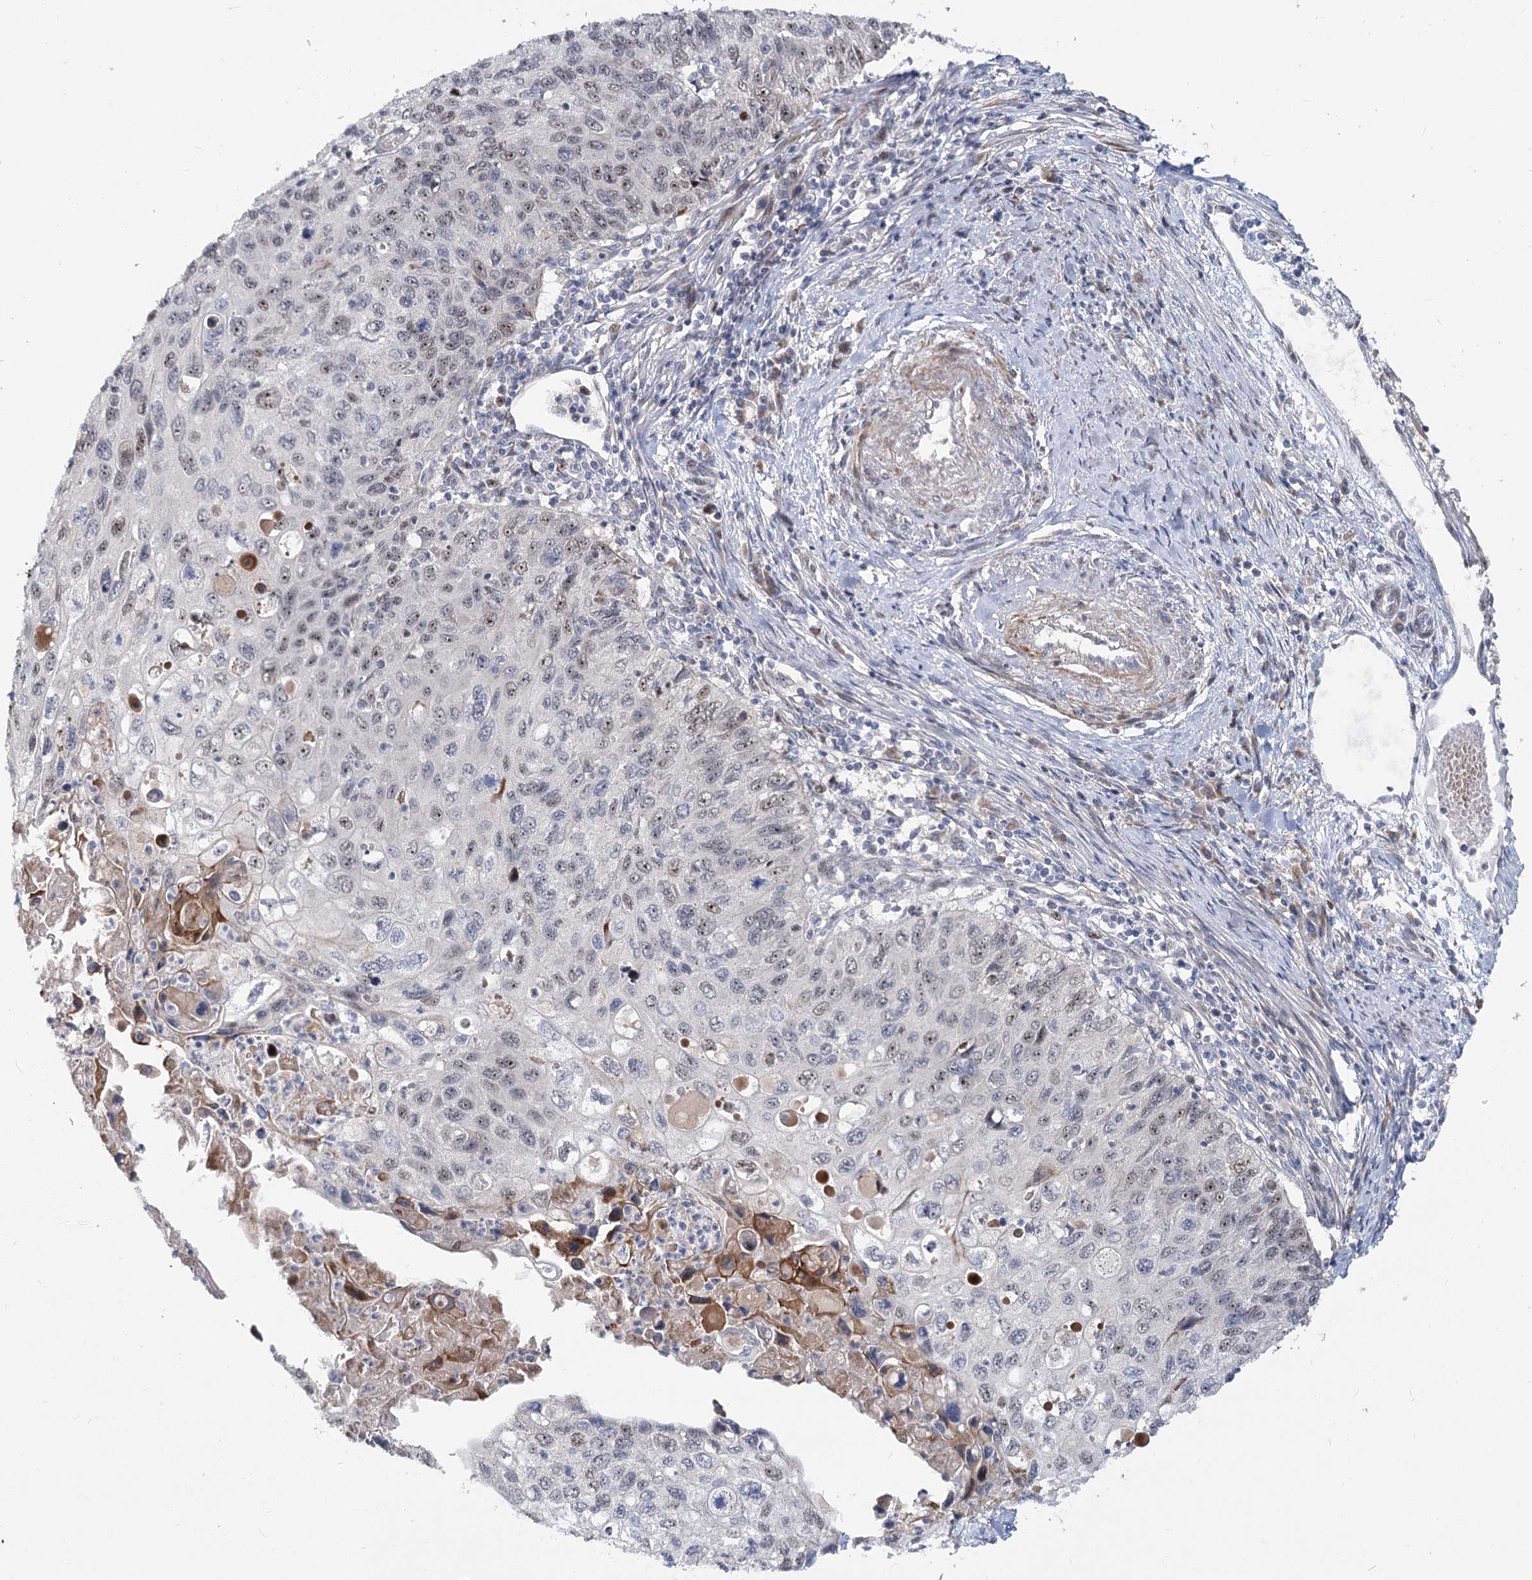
{"staining": {"intensity": "weak", "quantity": "<25%", "location": "nuclear"}, "tissue": "cervical cancer", "cell_type": "Tumor cells", "image_type": "cancer", "snomed": [{"axis": "morphology", "description": "Squamous cell carcinoma, NOS"}, {"axis": "topography", "description": "Cervix"}], "caption": "Immunohistochemical staining of squamous cell carcinoma (cervical) exhibits no significant expression in tumor cells.", "gene": "PIK3C2A", "patient": {"sex": "female", "age": 70}}